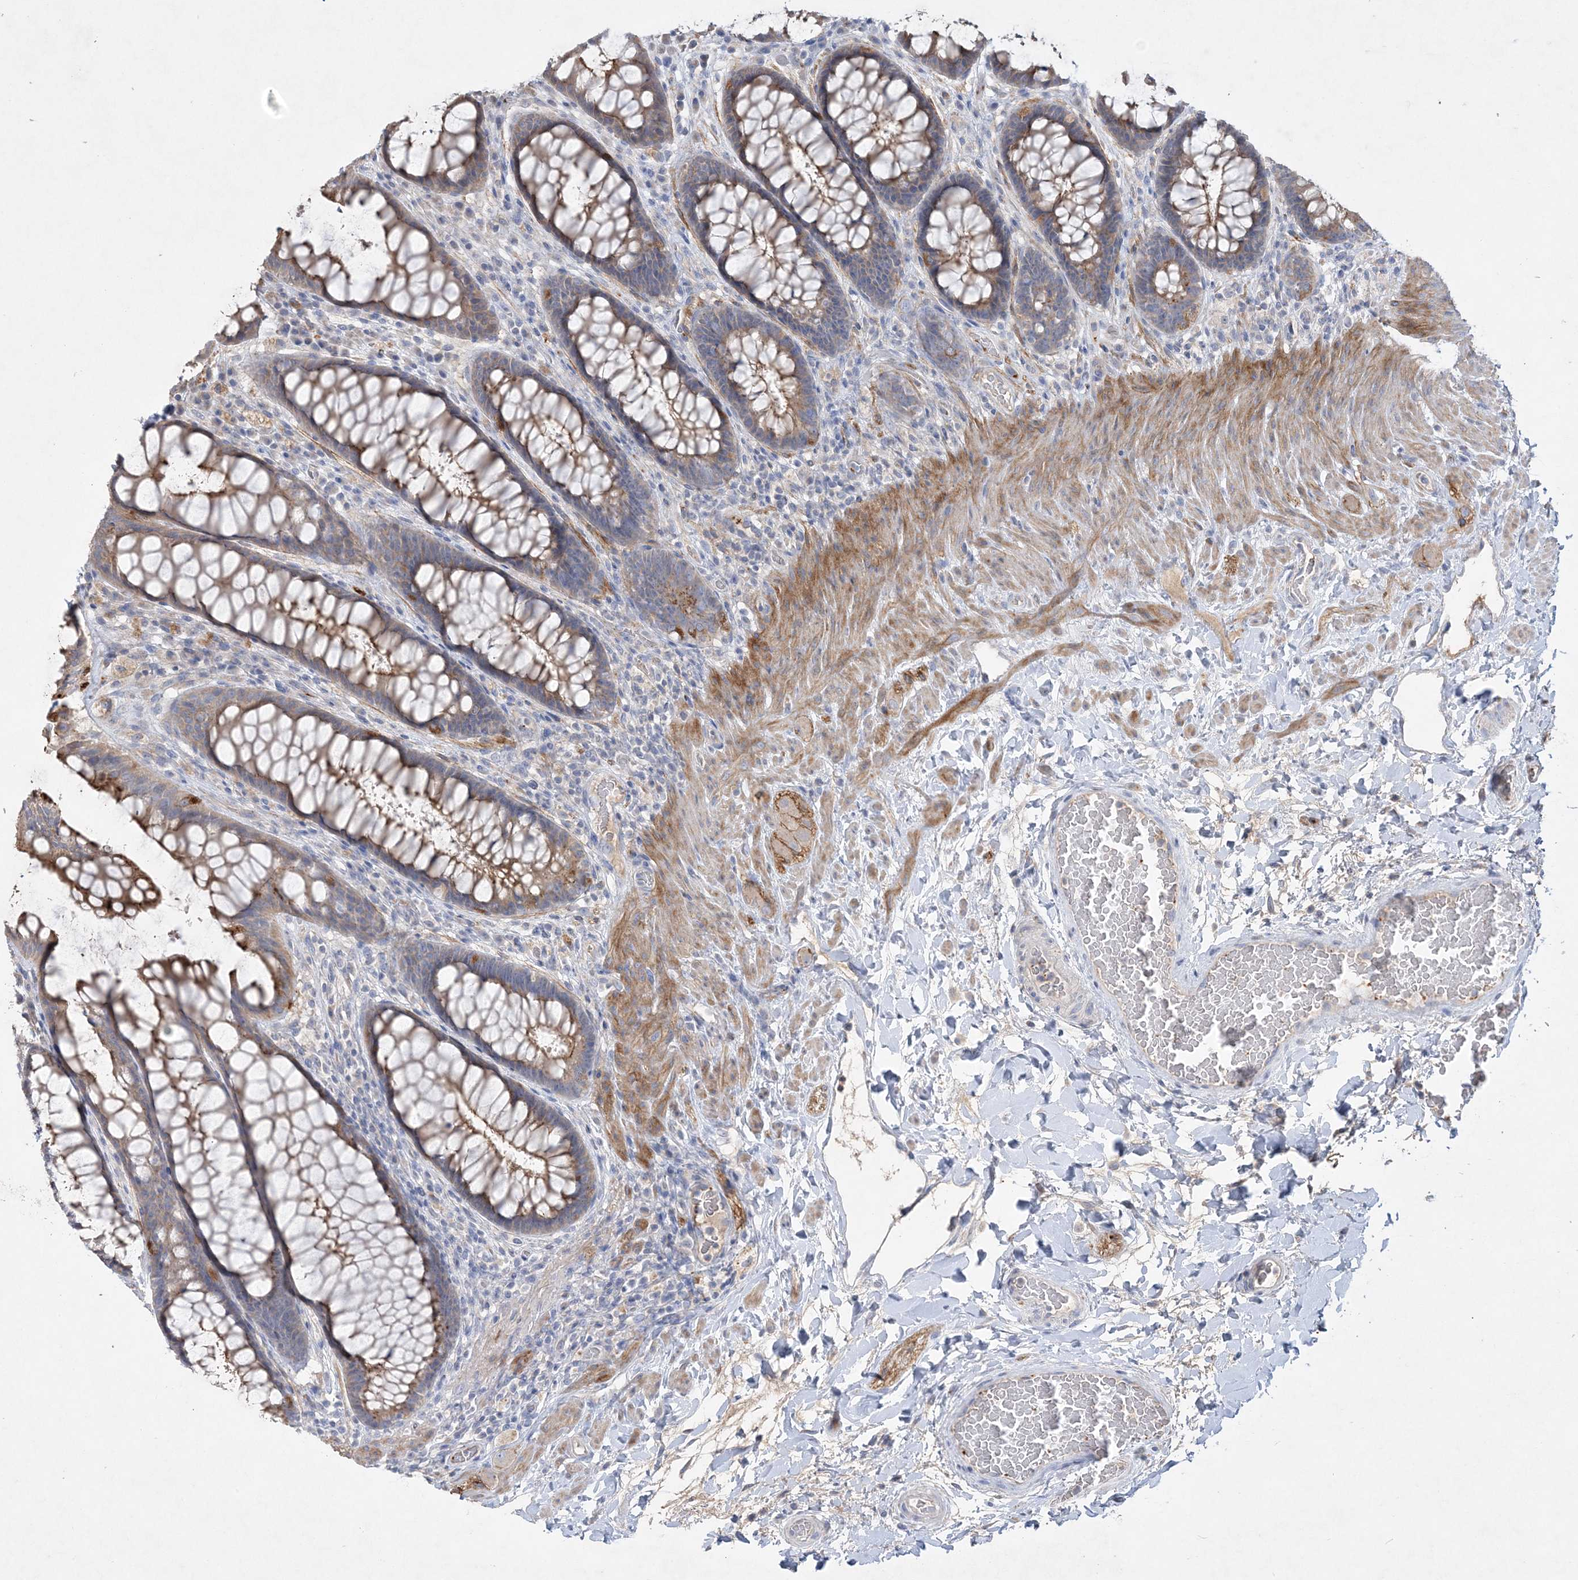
{"staining": {"intensity": "moderate", "quantity": "25%-75%", "location": "cytoplasmic/membranous"}, "tissue": "rectum", "cell_type": "Glandular cells", "image_type": "normal", "snomed": [{"axis": "morphology", "description": "Normal tissue, NOS"}, {"axis": "topography", "description": "Rectum"}], "caption": "A brown stain labels moderate cytoplasmic/membranous staining of a protein in glandular cells of benign rectum. Ihc stains the protein in brown and the nuclei are stained blue.", "gene": "ADCK2", "patient": {"sex": "female", "age": 46}}